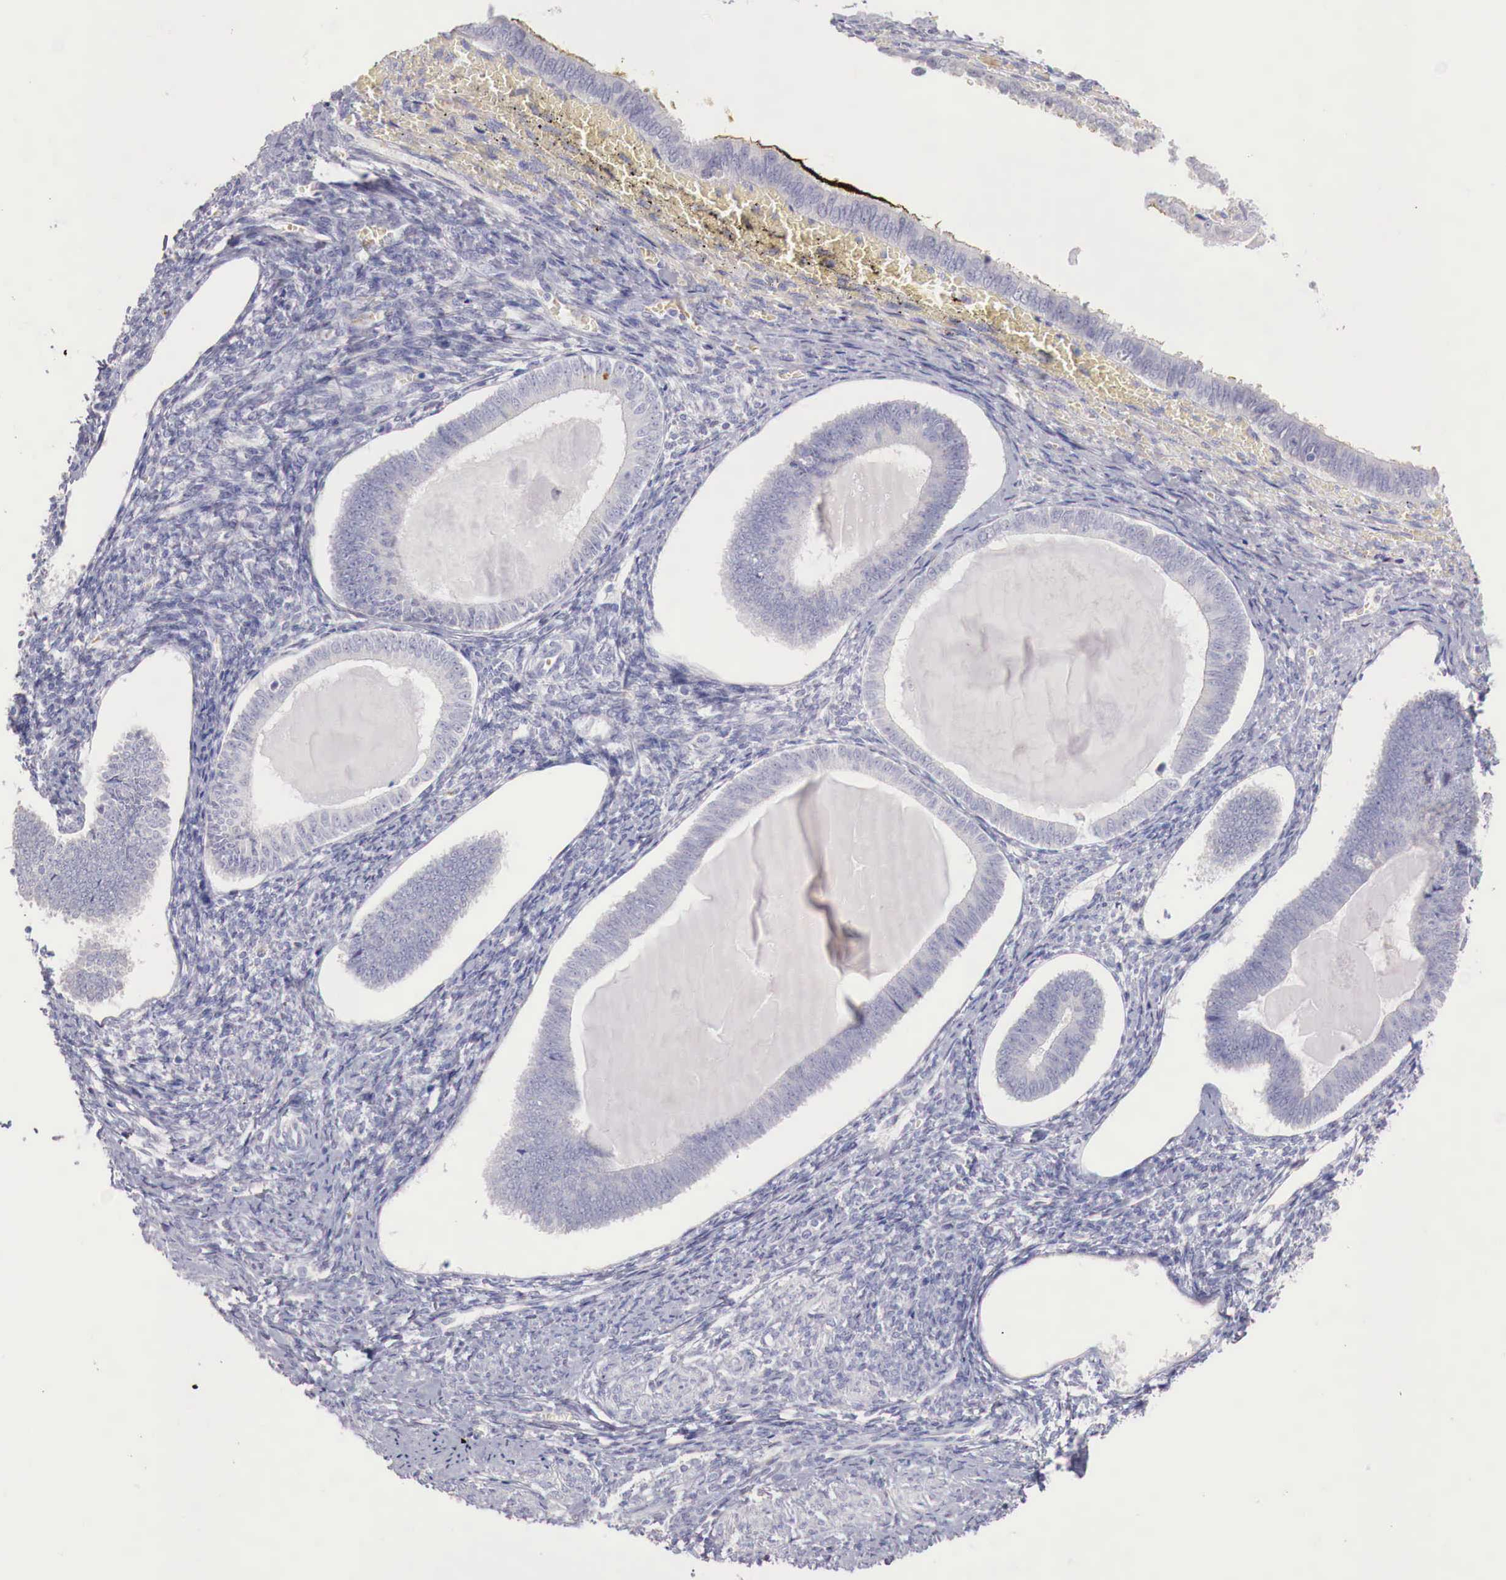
{"staining": {"intensity": "negative", "quantity": "none", "location": "none"}, "tissue": "endometrium", "cell_type": "Cells in endometrial stroma", "image_type": "normal", "snomed": [{"axis": "morphology", "description": "Normal tissue, NOS"}, {"axis": "topography", "description": "Endometrium"}], "caption": "Cells in endometrial stroma show no significant staining in benign endometrium.", "gene": "ITIH6", "patient": {"sex": "female", "age": 82}}